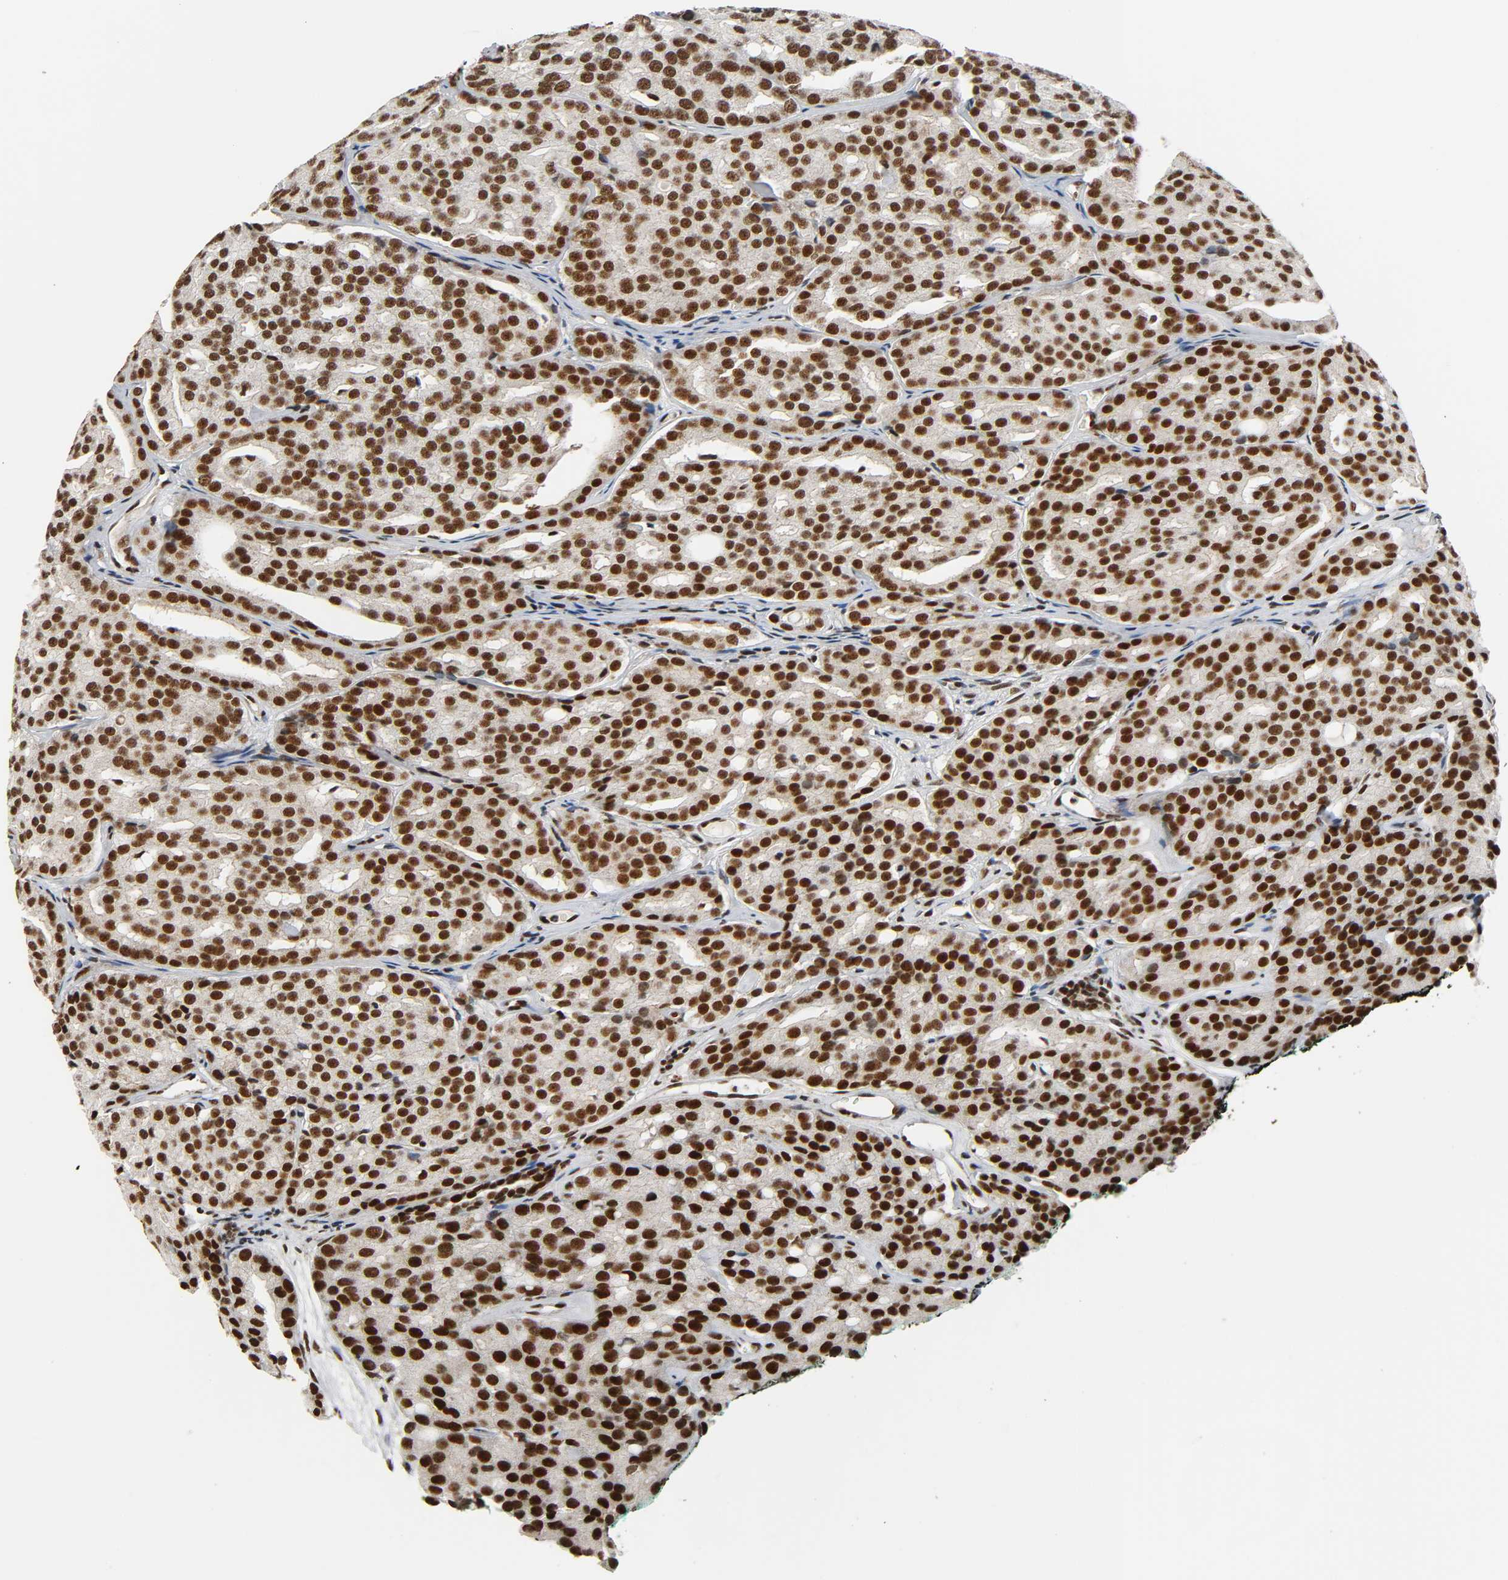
{"staining": {"intensity": "strong", "quantity": ">75%", "location": "nuclear"}, "tissue": "prostate cancer", "cell_type": "Tumor cells", "image_type": "cancer", "snomed": [{"axis": "morphology", "description": "Adenocarcinoma, High grade"}, {"axis": "topography", "description": "Prostate"}], "caption": "Brown immunohistochemical staining in human adenocarcinoma (high-grade) (prostate) reveals strong nuclear positivity in approximately >75% of tumor cells. The staining was performed using DAB (3,3'-diaminobenzidine) to visualize the protein expression in brown, while the nuclei were stained in blue with hematoxylin (Magnification: 20x).", "gene": "CDK9", "patient": {"sex": "male", "age": 64}}